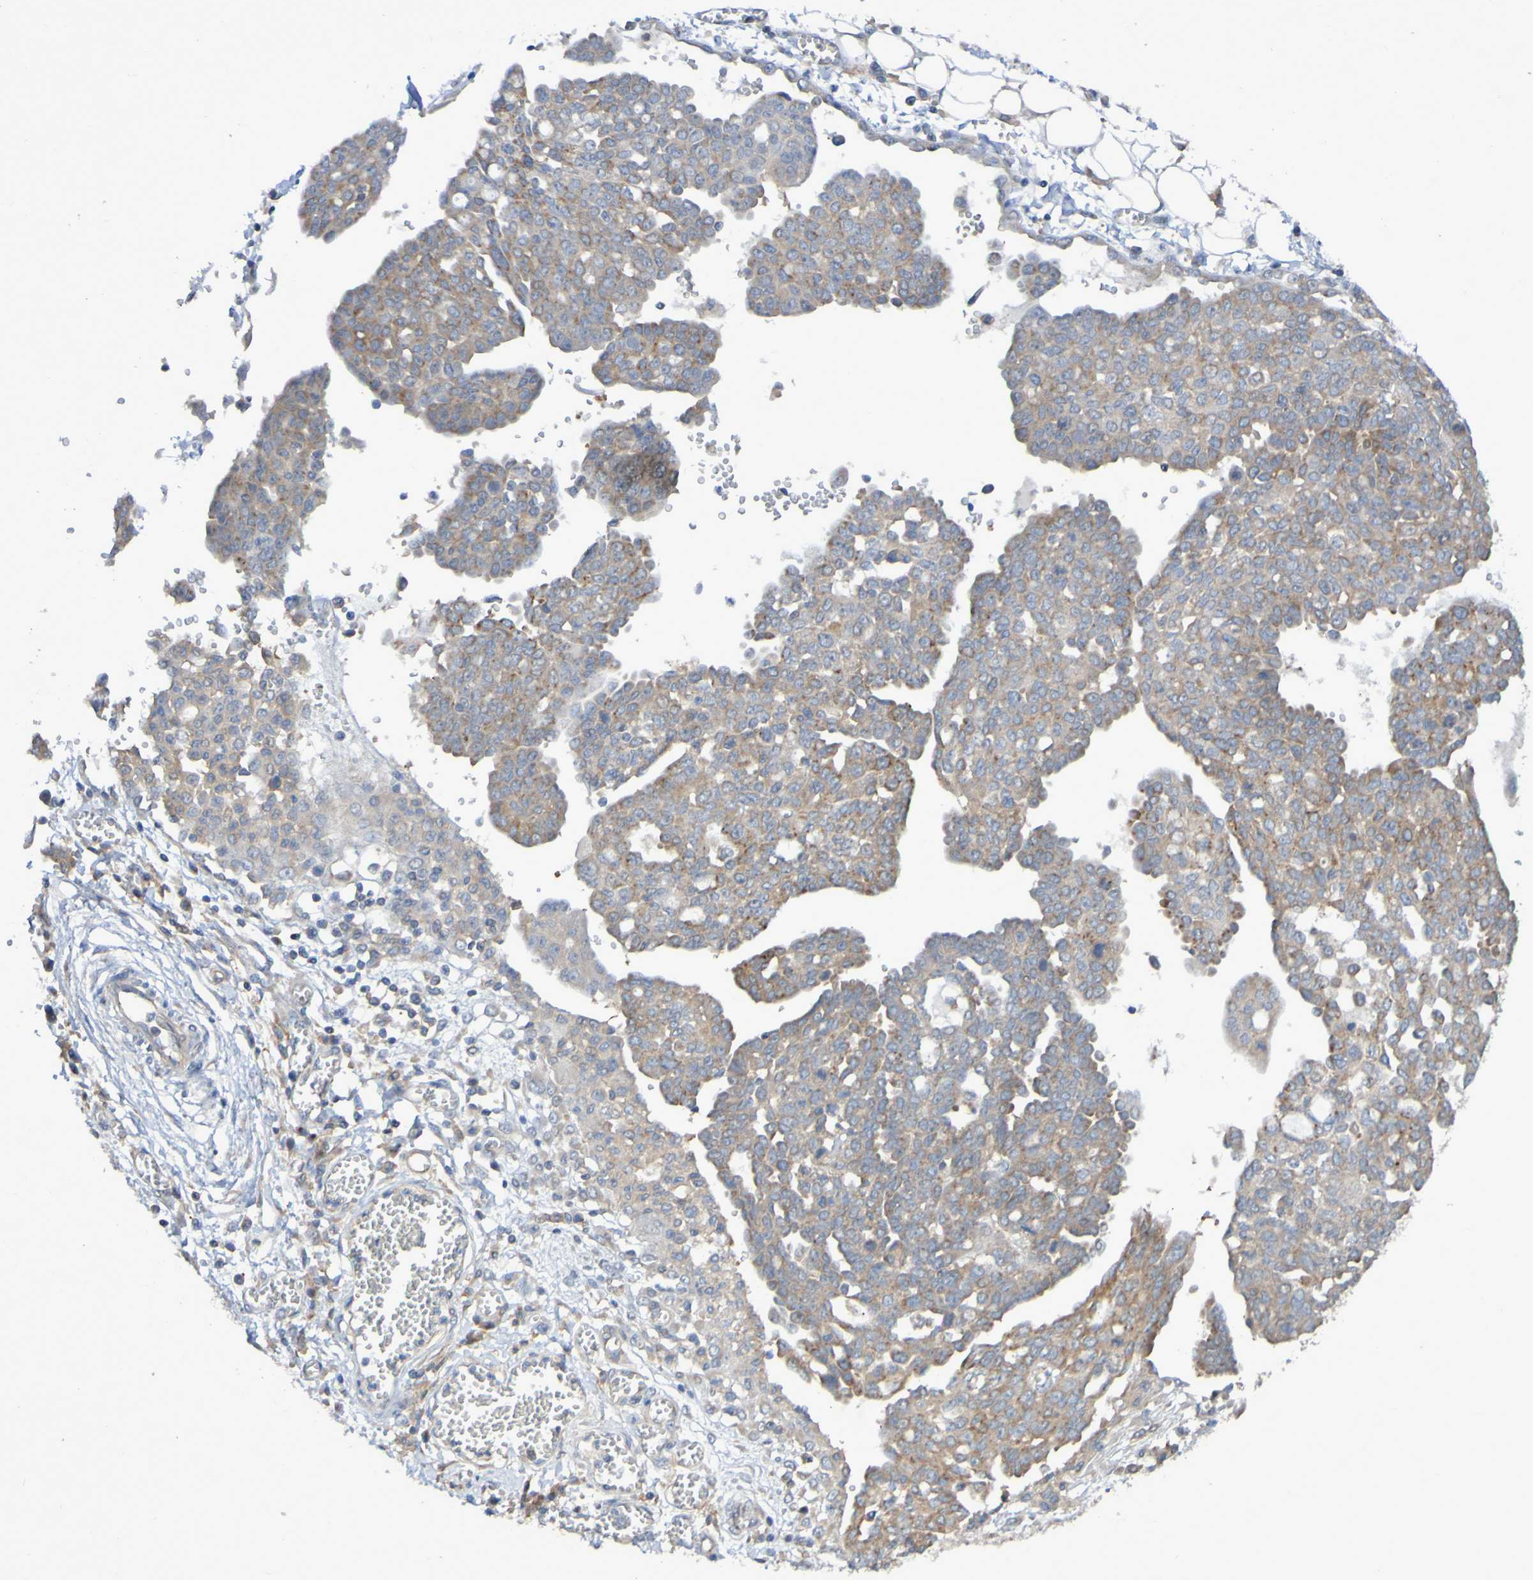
{"staining": {"intensity": "weak", "quantity": ">75%", "location": "cytoplasmic/membranous"}, "tissue": "ovarian cancer", "cell_type": "Tumor cells", "image_type": "cancer", "snomed": [{"axis": "morphology", "description": "Cystadenocarcinoma, serous, NOS"}, {"axis": "topography", "description": "Soft tissue"}, {"axis": "topography", "description": "Ovary"}], "caption": "Protein expression analysis of serous cystadenocarcinoma (ovarian) shows weak cytoplasmic/membranous positivity in approximately >75% of tumor cells.", "gene": "LMBRD2", "patient": {"sex": "female", "age": 57}}